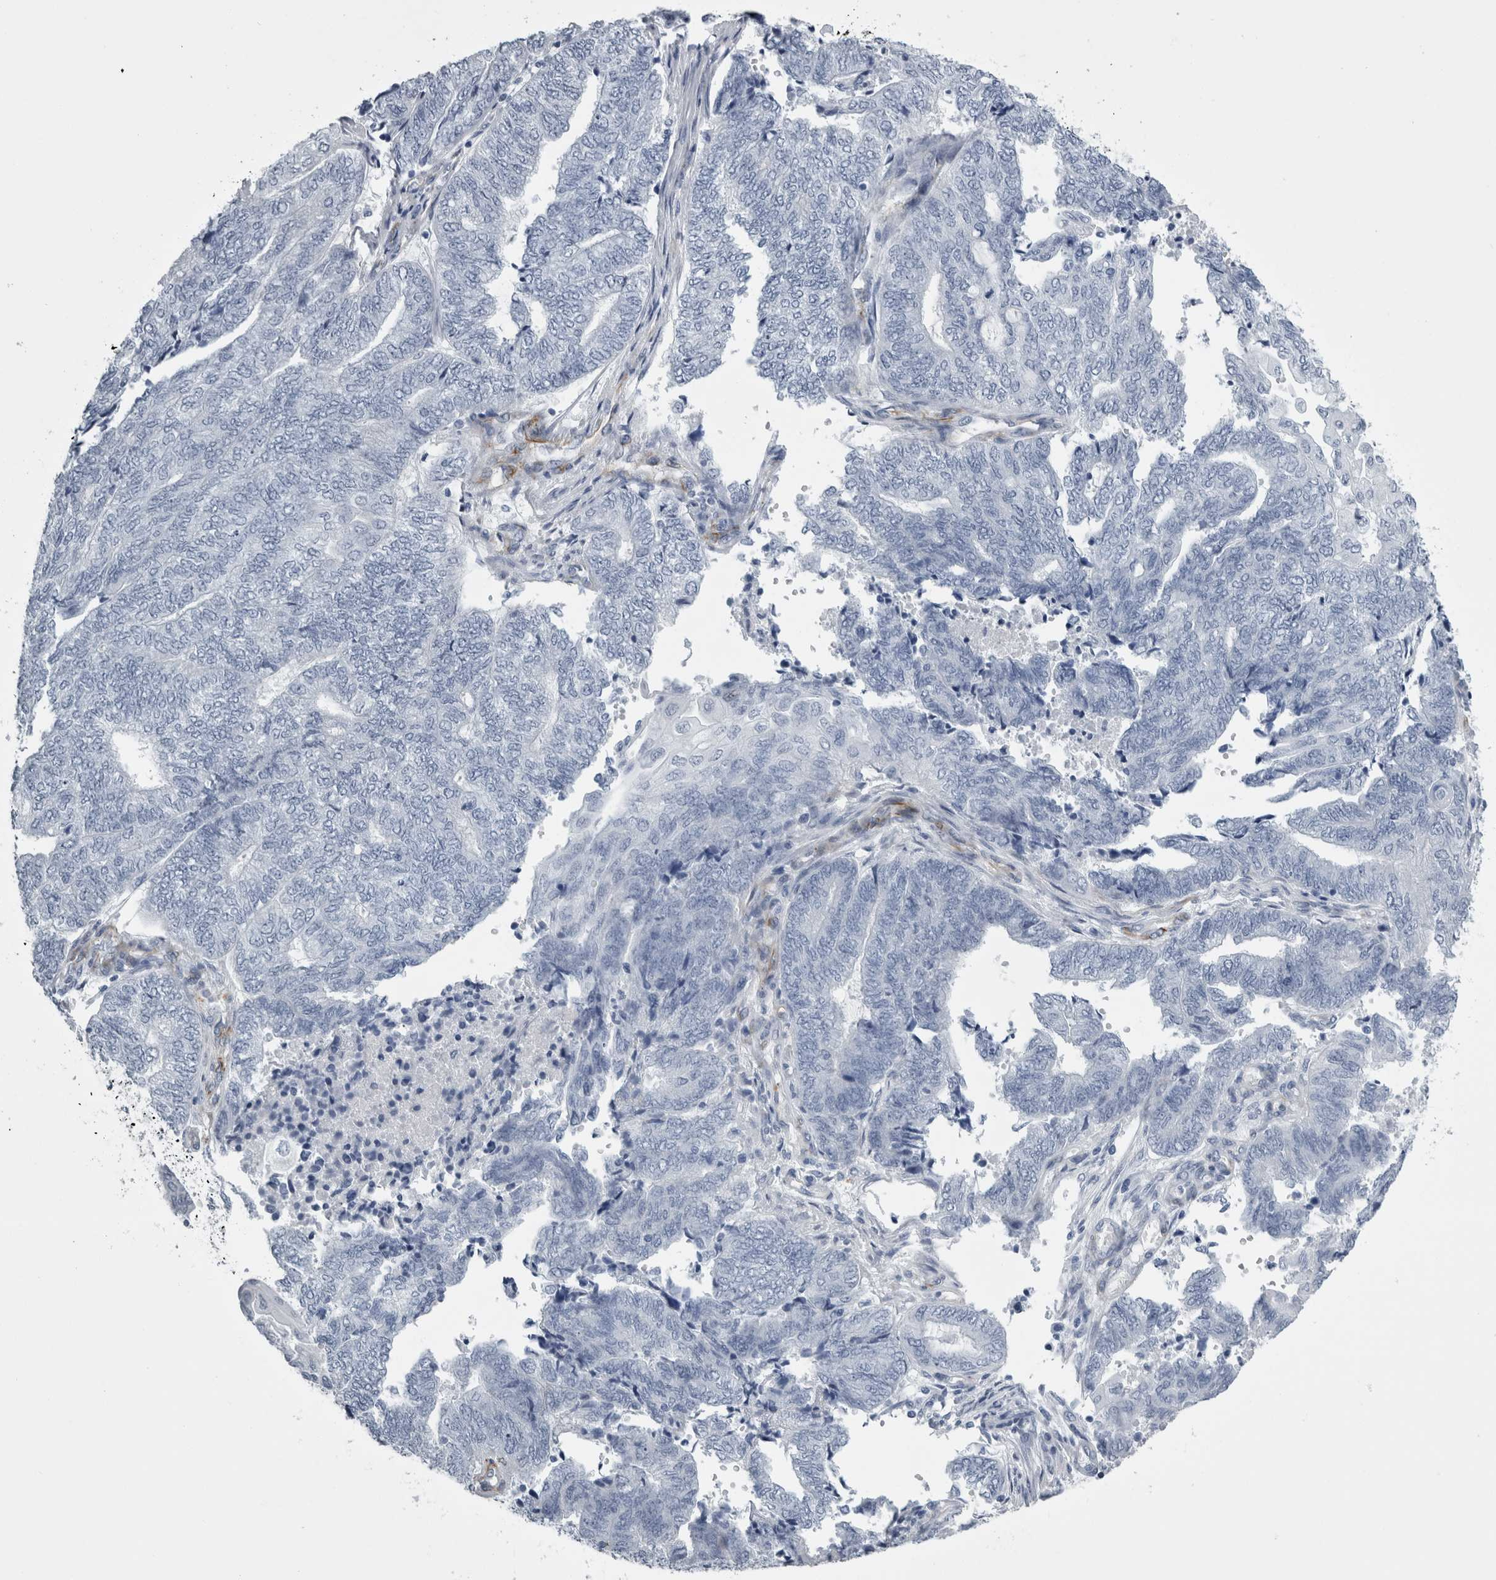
{"staining": {"intensity": "negative", "quantity": "none", "location": "none"}, "tissue": "endometrial cancer", "cell_type": "Tumor cells", "image_type": "cancer", "snomed": [{"axis": "morphology", "description": "Adenocarcinoma, NOS"}, {"axis": "topography", "description": "Uterus"}, {"axis": "topography", "description": "Endometrium"}], "caption": "A micrograph of endometrial adenocarcinoma stained for a protein reveals no brown staining in tumor cells.", "gene": "VWDE", "patient": {"sex": "female", "age": 70}}